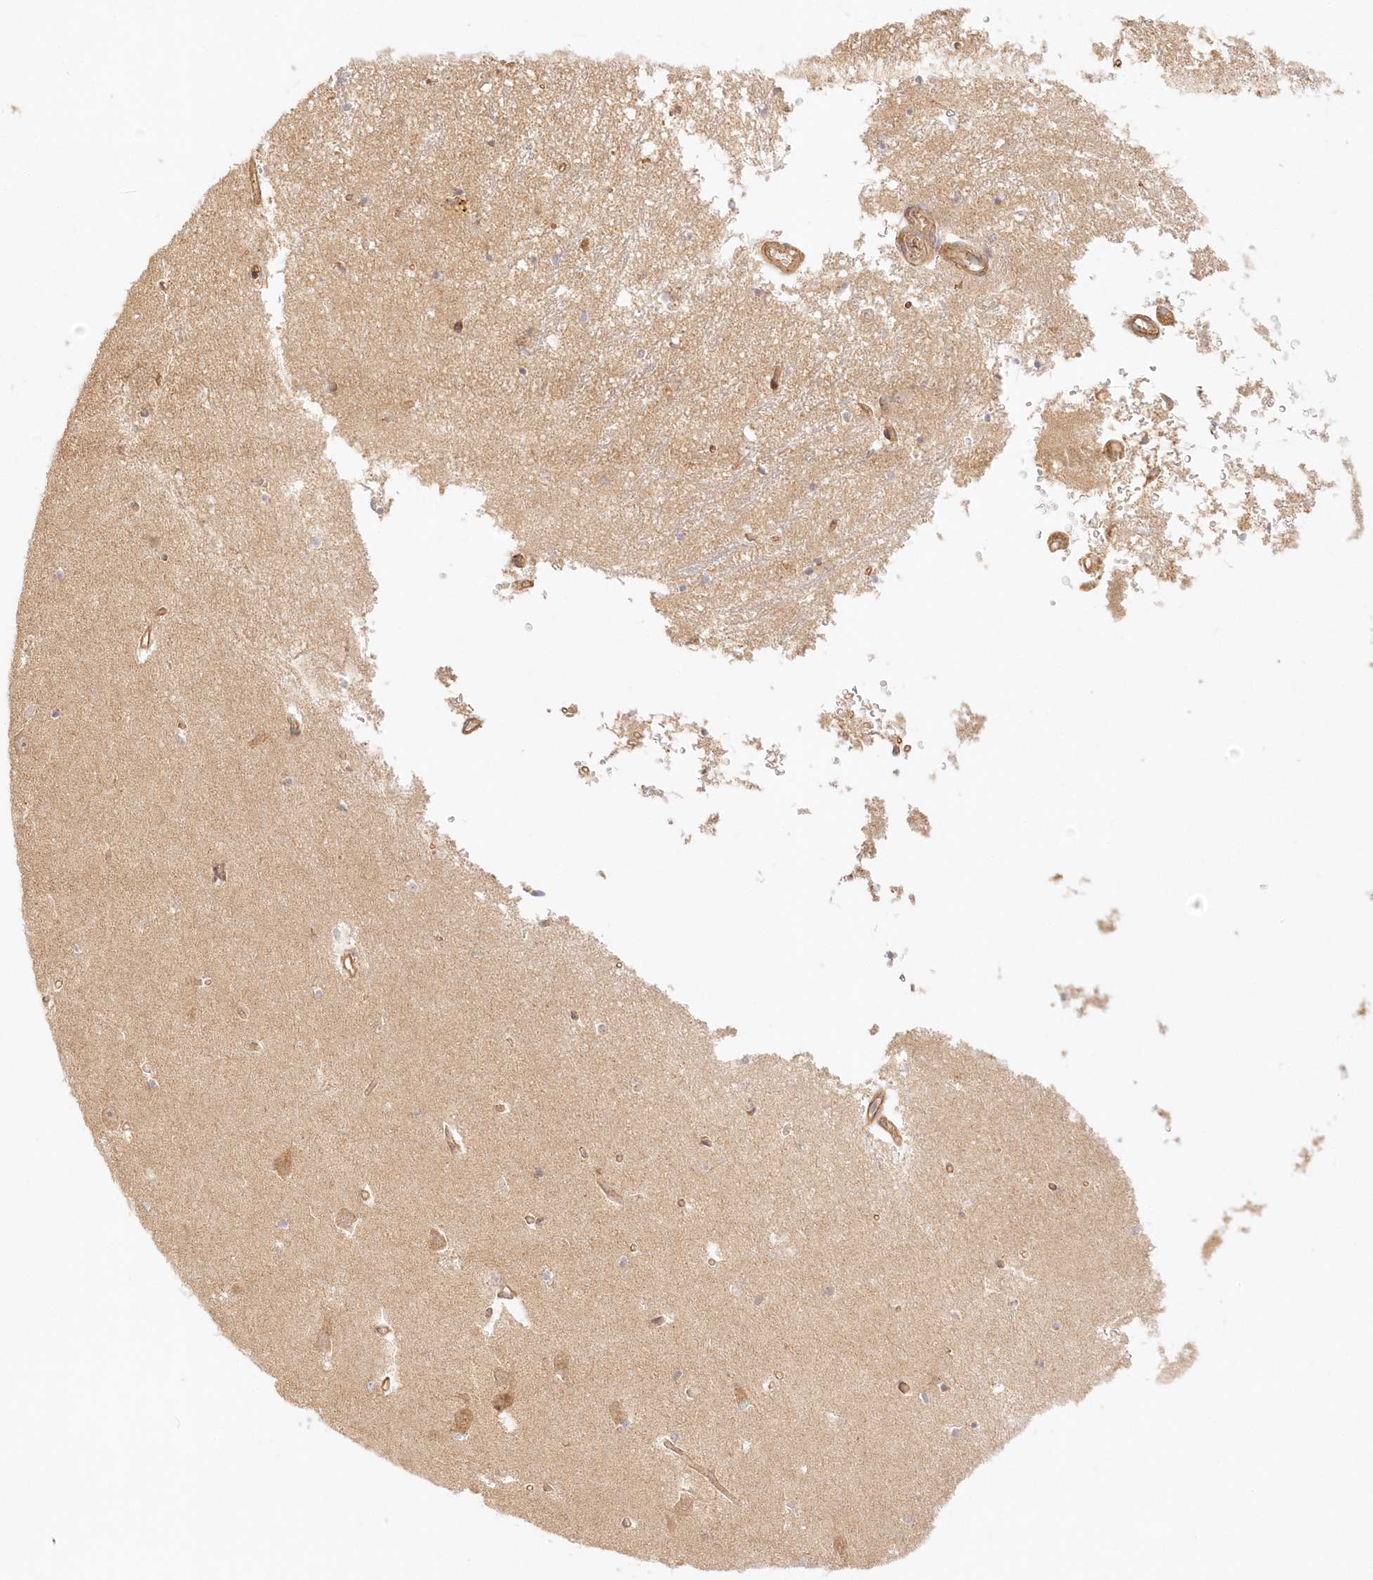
{"staining": {"intensity": "moderate", "quantity": ">75%", "location": "cytoplasmic/membranous"}, "tissue": "hippocampus", "cell_type": "Glial cells", "image_type": "normal", "snomed": [{"axis": "morphology", "description": "Normal tissue, NOS"}, {"axis": "topography", "description": "Hippocampus"}], "caption": "This photomicrograph shows immunohistochemistry staining of normal human hippocampus, with medium moderate cytoplasmic/membranous staining in approximately >75% of glial cells.", "gene": "KIAA0232", "patient": {"sex": "male", "age": 70}}